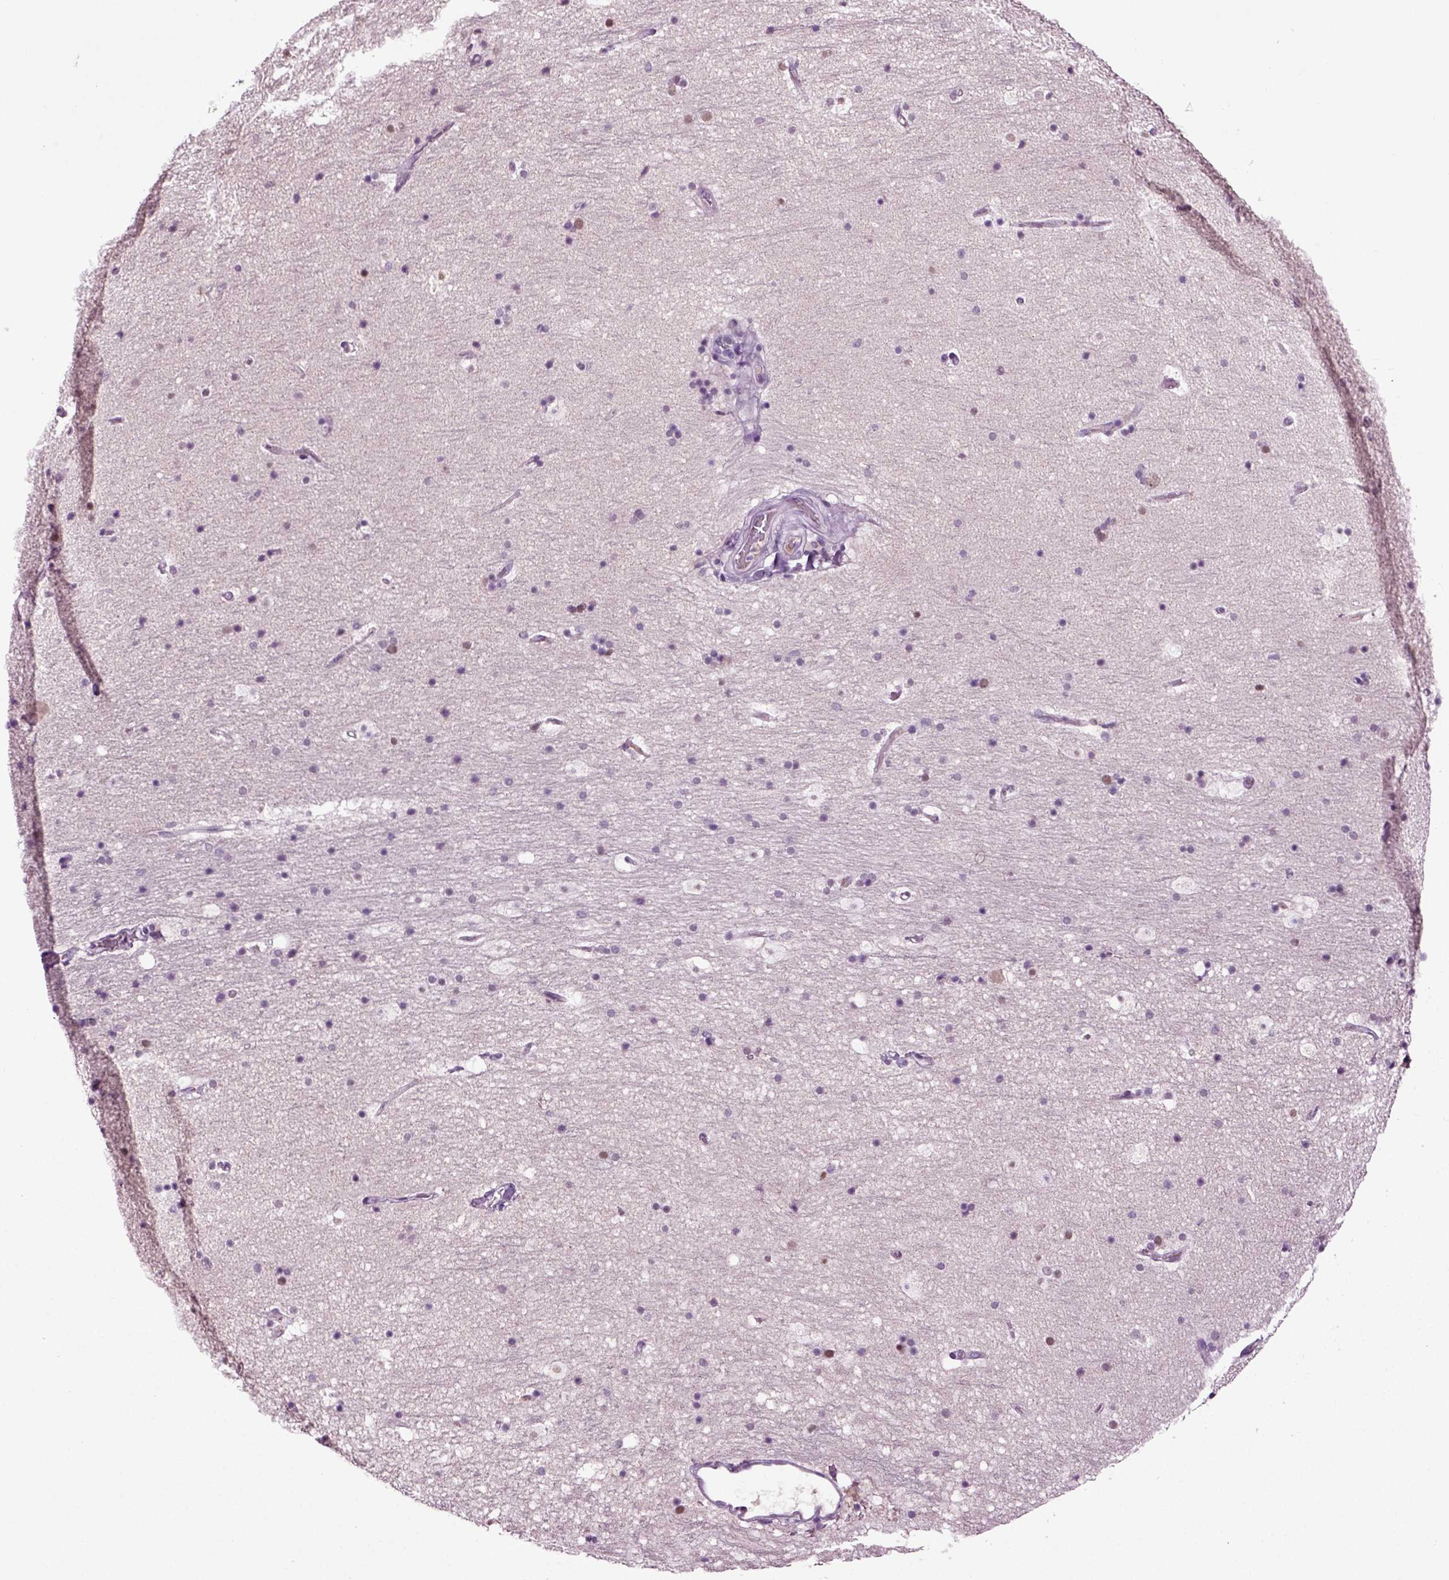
{"staining": {"intensity": "negative", "quantity": "none", "location": "none"}, "tissue": "hippocampus", "cell_type": "Glial cells", "image_type": "normal", "snomed": [{"axis": "morphology", "description": "Normal tissue, NOS"}, {"axis": "topography", "description": "Hippocampus"}], "caption": "Image shows no protein staining in glial cells of unremarkable hippocampus.", "gene": "SPATA17", "patient": {"sex": "male", "age": 51}}